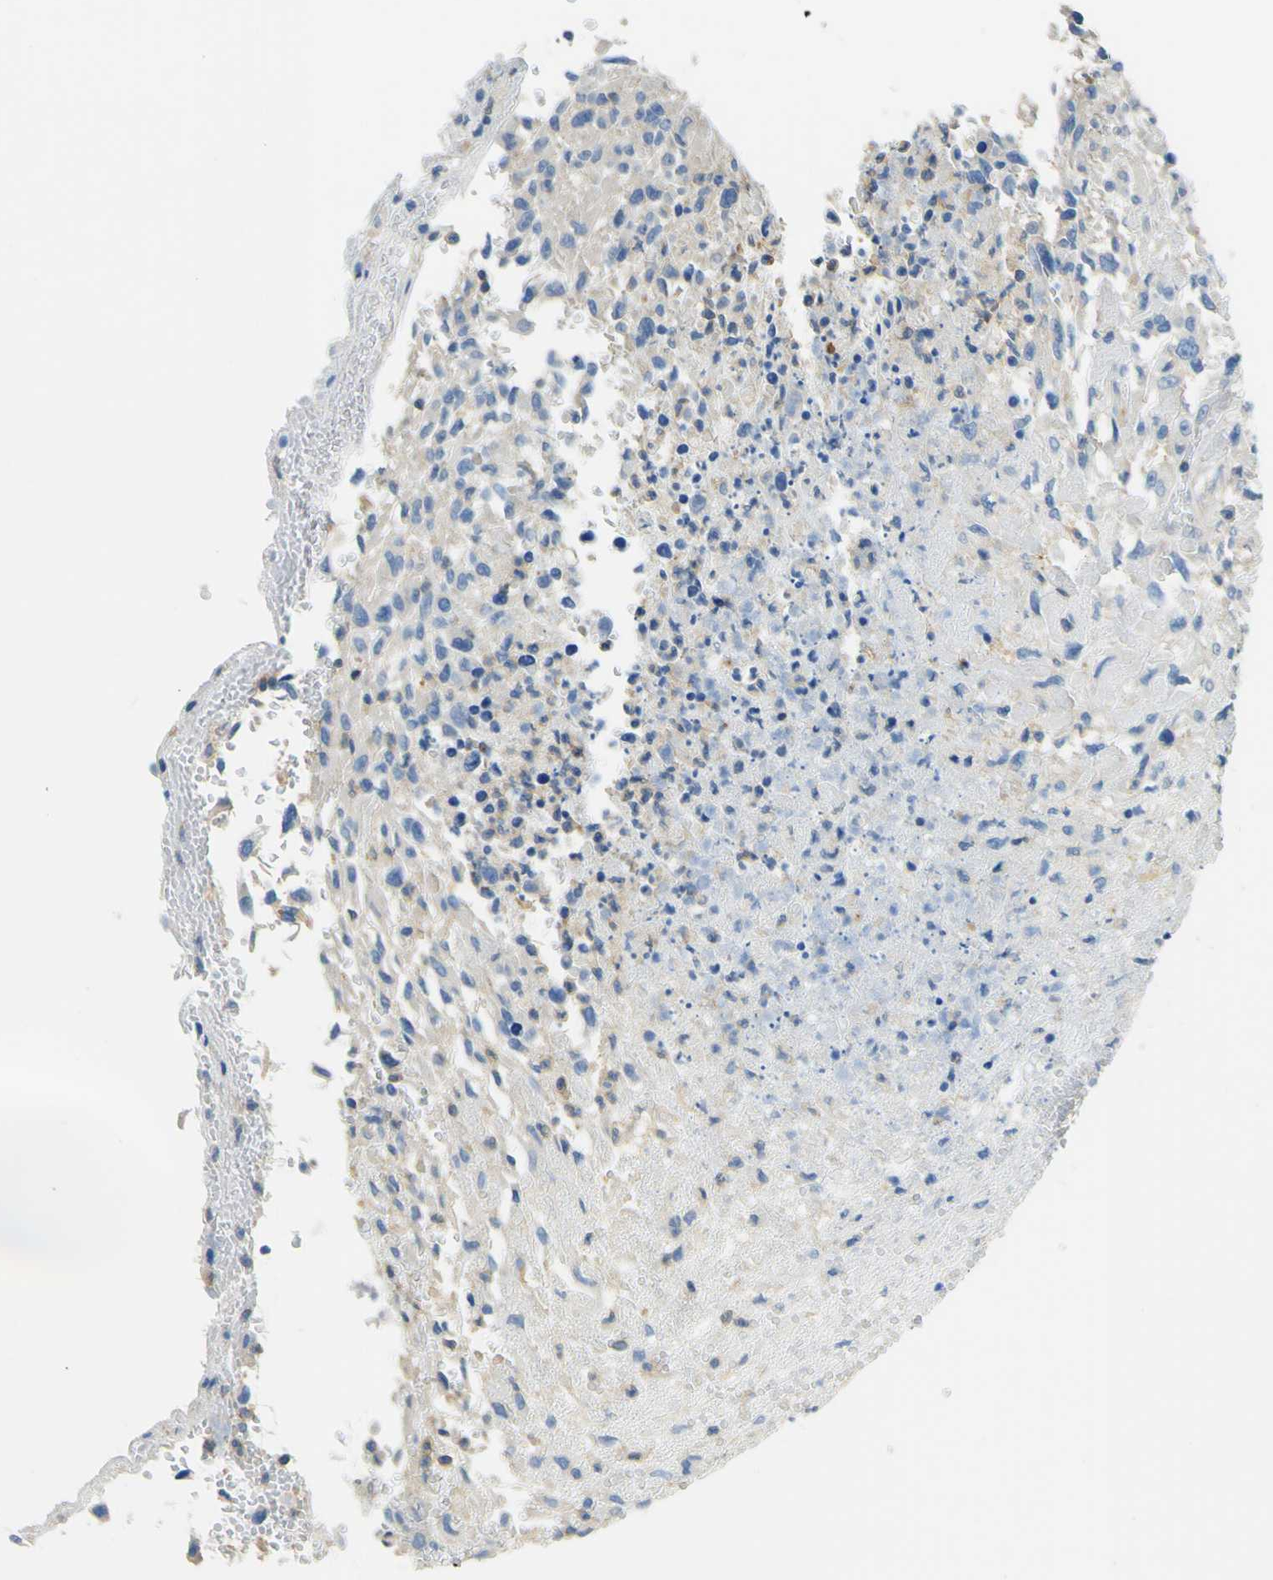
{"staining": {"intensity": "weak", "quantity": "25%-75%", "location": "cytoplasmic/membranous"}, "tissue": "urothelial cancer", "cell_type": "Tumor cells", "image_type": "cancer", "snomed": [{"axis": "morphology", "description": "Urothelial carcinoma, High grade"}, {"axis": "topography", "description": "Urinary bladder"}], "caption": "A histopathology image showing weak cytoplasmic/membranous staining in about 25%-75% of tumor cells in urothelial cancer, as visualized by brown immunohistochemical staining.", "gene": "OGN", "patient": {"sex": "male", "age": 66}}